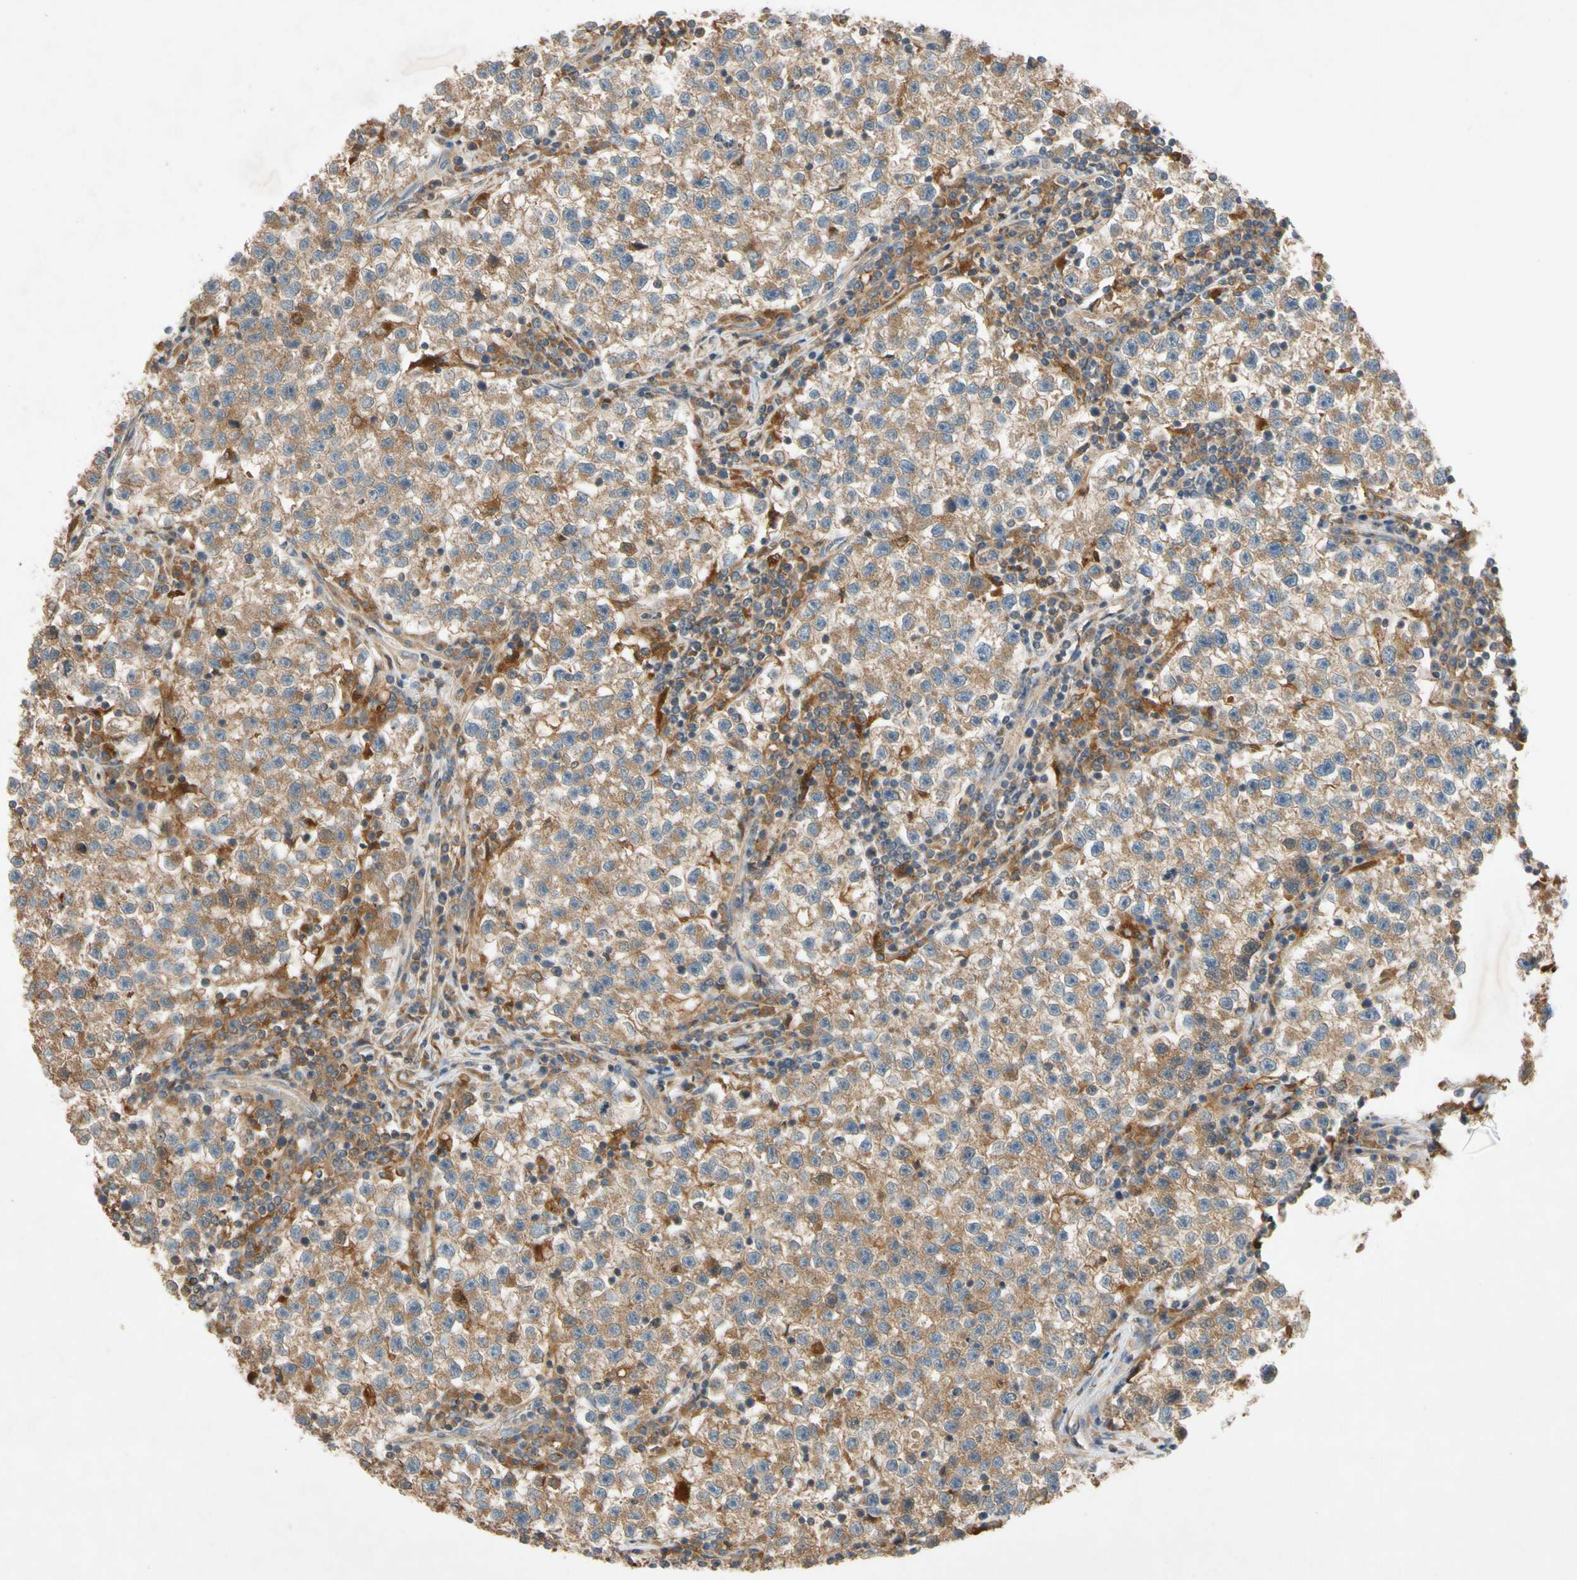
{"staining": {"intensity": "moderate", "quantity": "25%-75%", "location": "cytoplasmic/membranous"}, "tissue": "testis cancer", "cell_type": "Tumor cells", "image_type": "cancer", "snomed": [{"axis": "morphology", "description": "Seminoma, NOS"}, {"axis": "topography", "description": "Testis"}], "caption": "An immunohistochemistry (IHC) micrograph of tumor tissue is shown. Protein staining in brown highlights moderate cytoplasmic/membranous positivity in testis cancer within tumor cells.", "gene": "USP46", "patient": {"sex": "male", "age": 22}}